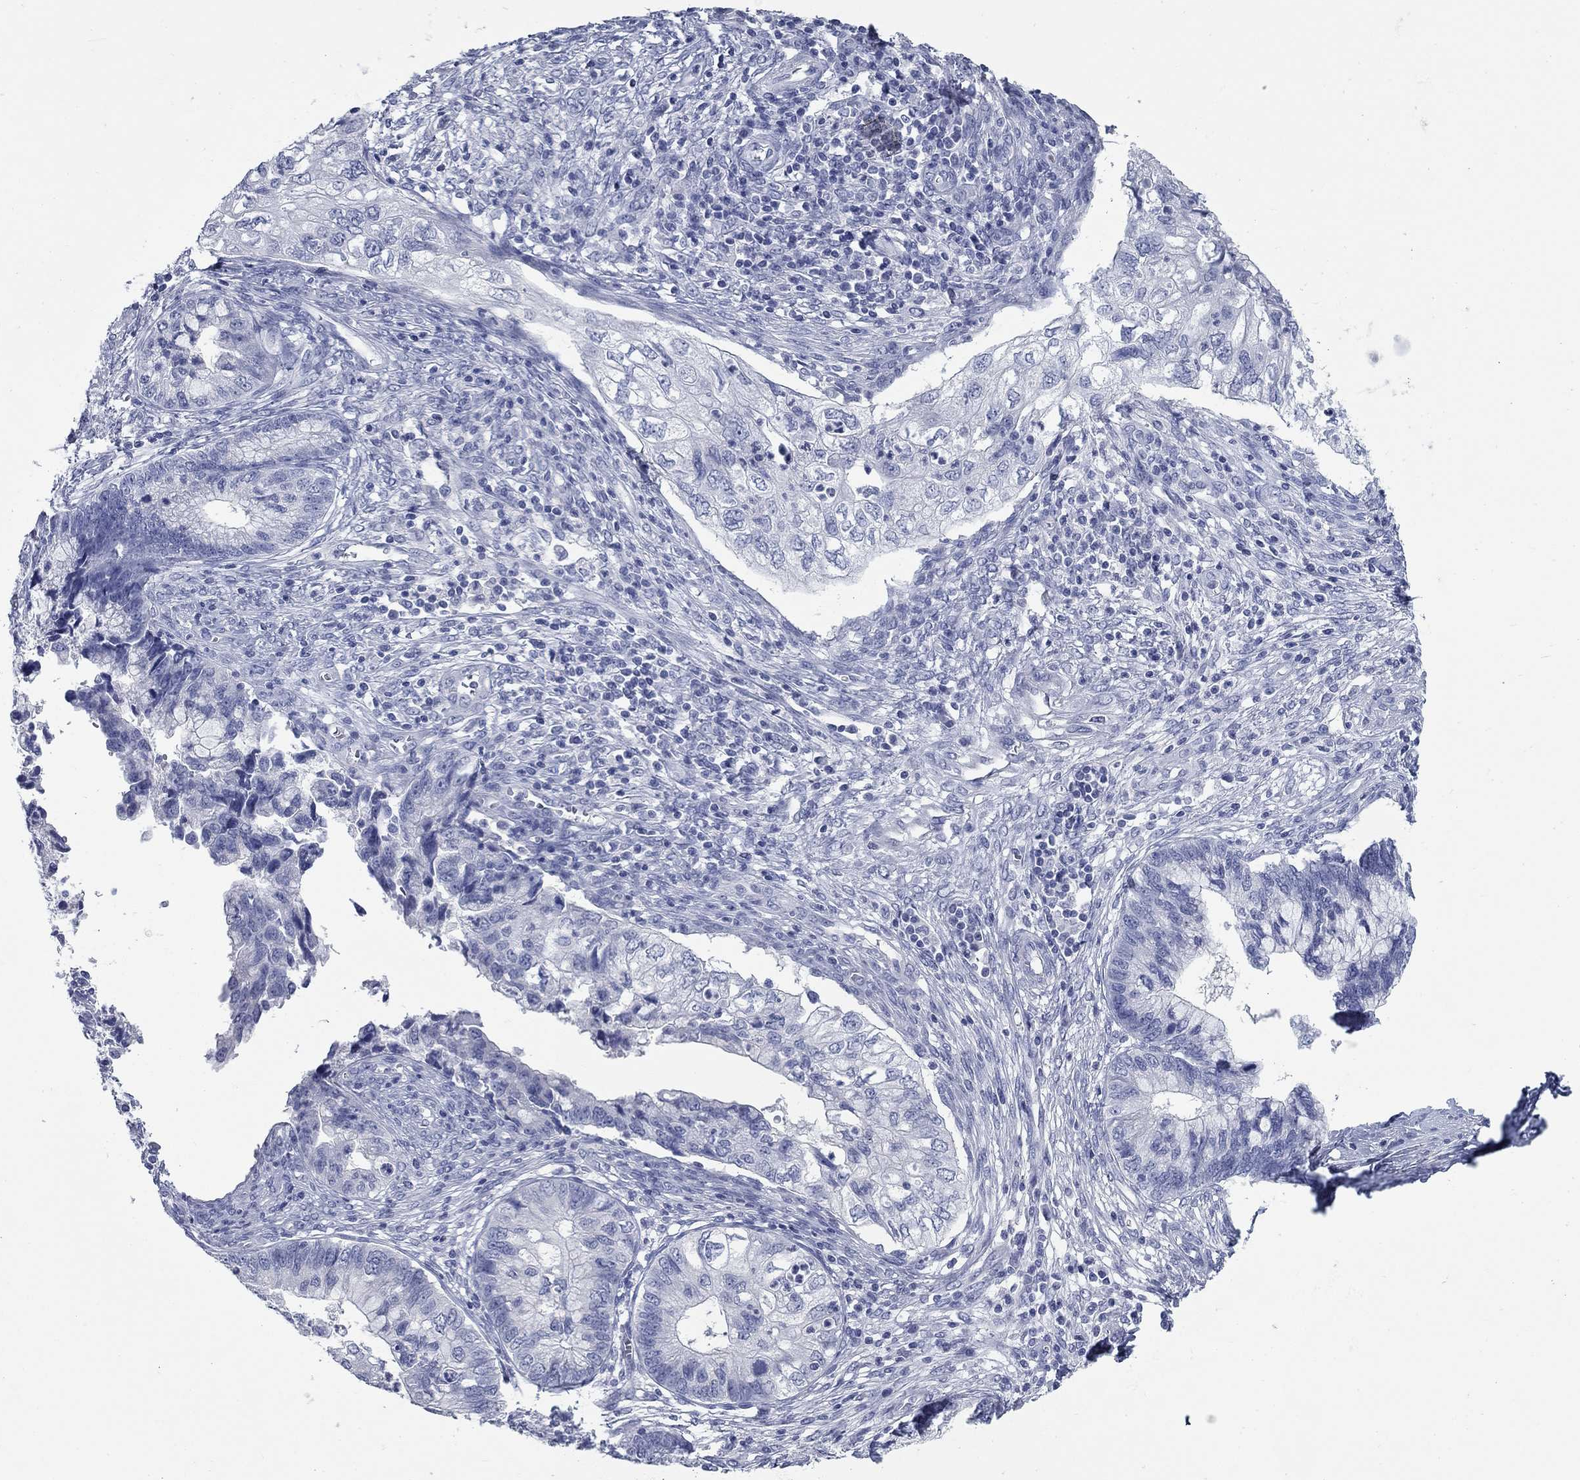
{"staining": {"intensity": "negative", "quantity": "none", "location": "none"}, "tissue": "cervical cancer", "cell_type": "Tumor cells", "image_type": "cancer", "snomed": [{"axis": "morphology", "description": "Adenocarcinoma, NOS"}, {"axis": "topography", "description": "Cervix"}], "caption": "Photomicrograph shows no significant protein staining in tumor cells of cervical adenocarcinoma.", "gene": "KIRREL2", "patient": {"sex": "female", "age": 44}}